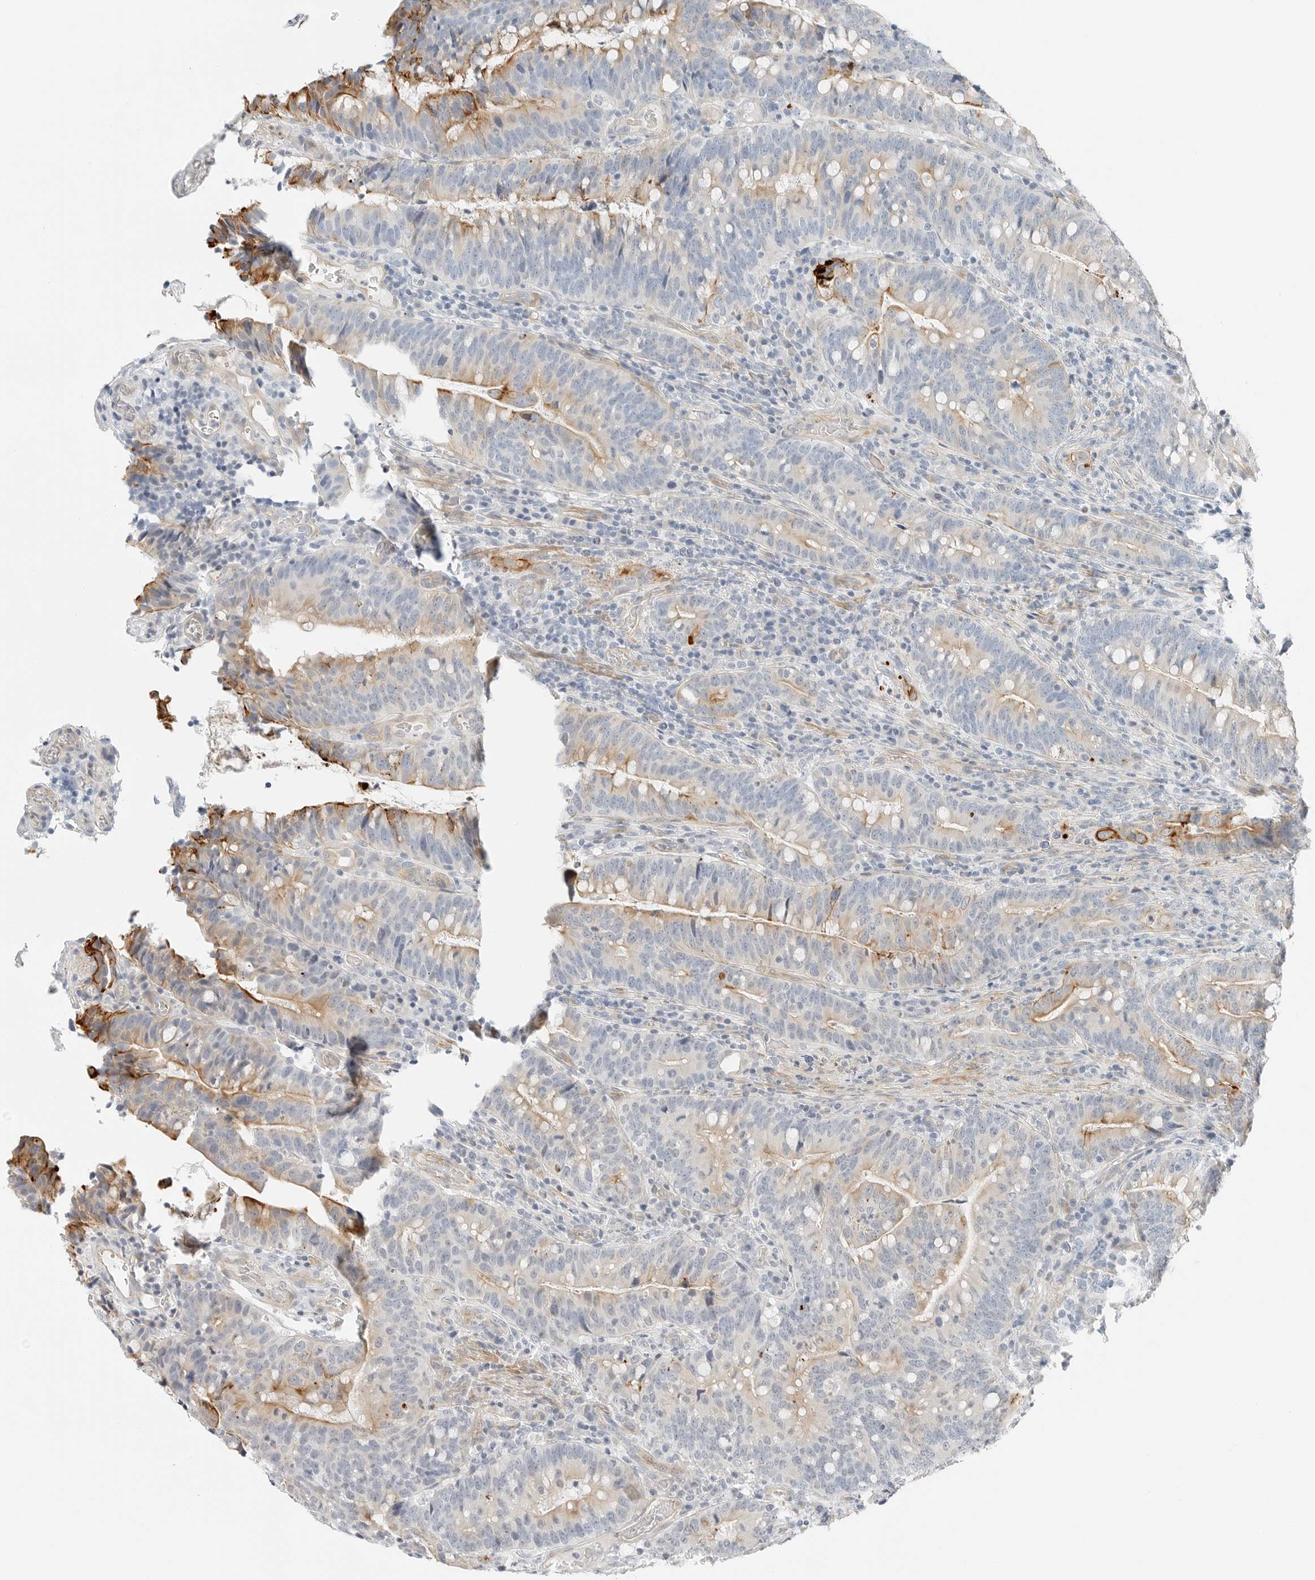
{"staining": {"intensity": "moderate", "quantity": "<25%", "location": "cytoplasmic/membranous"}, "tissue": "colorectal cancer", "cell_type": "Tumor cells", "image_type": "cancer", "snomed": [{"axis": "morphology", "description": "Adenocarcinoma, NOS"}, {"axis": "topography", "description": "Colon"}], "caption": "High-magnification brightfield microscopy of colorectal adenocarcinoma stained with DAB (brown) and counterstained with hematoxylin (blue). tumor cells exhibit moderate cytoplasmic/membranous expression is appreciated in about<25% of cells.", "gene": "IQCC", "patient": {"sex": "female", "age": 66}}